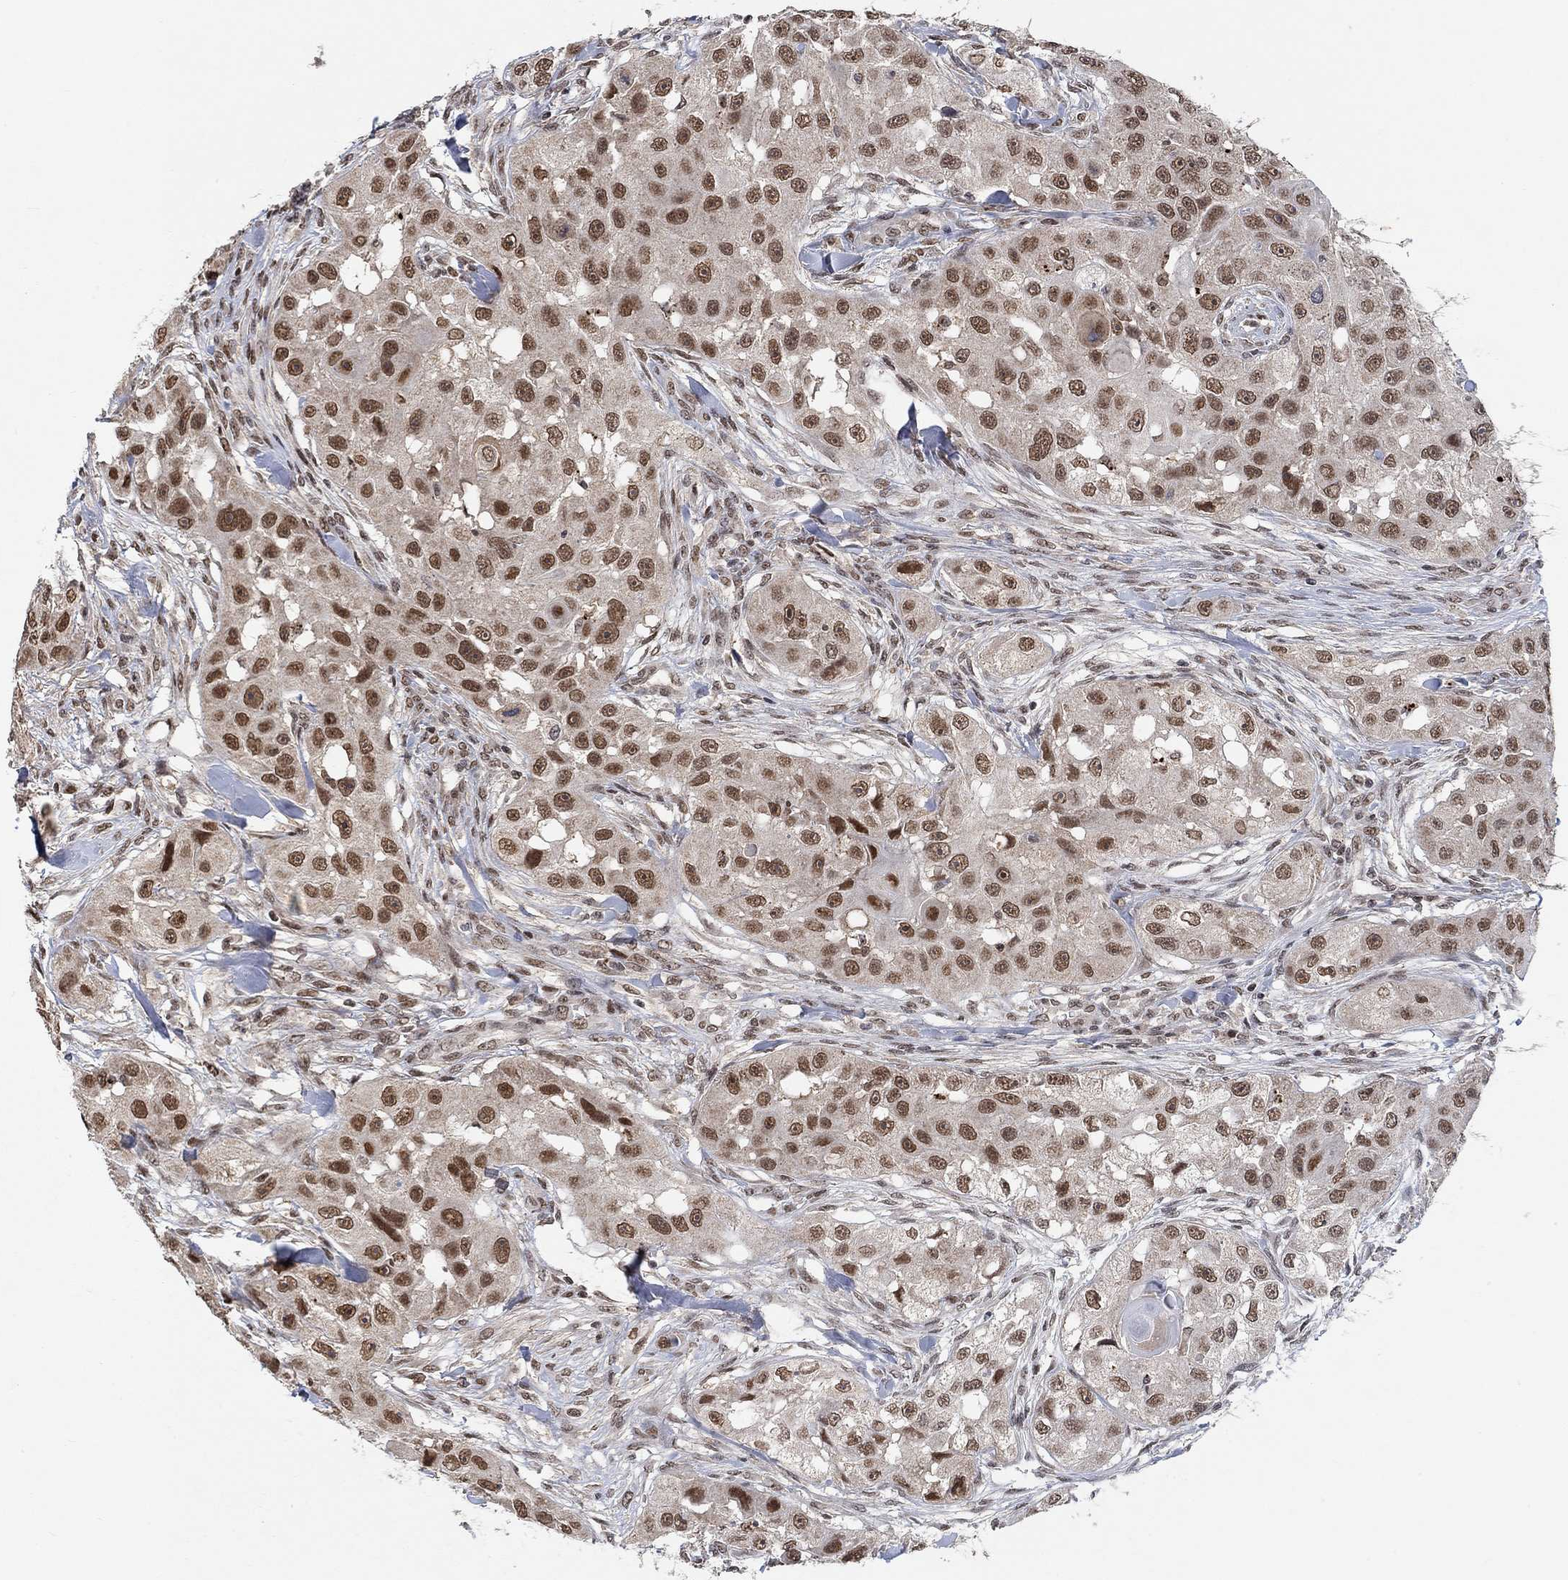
{"staining": {"intensity": "strong", "quantity": "25%-75%", "location": "nuclear"}, "tissue": "head and neck cancer", "cell_type": "Tumor cells", "image_type": "cancer", "snomed": [{"axis": "morphology", "description": "Squamous cell carcinoma, NOS"}, {"axis": "topography", "description": "Head-Neck"}], "caption": "Protein expression by immunohistochemistry (IHC) shows strong nuclear expression in about 25%-75% of tumor cells in head and neck cancer (squamous cell carcinoma).", "gene": "THAP8", "patient": {"sex": "male", "age": 51}}